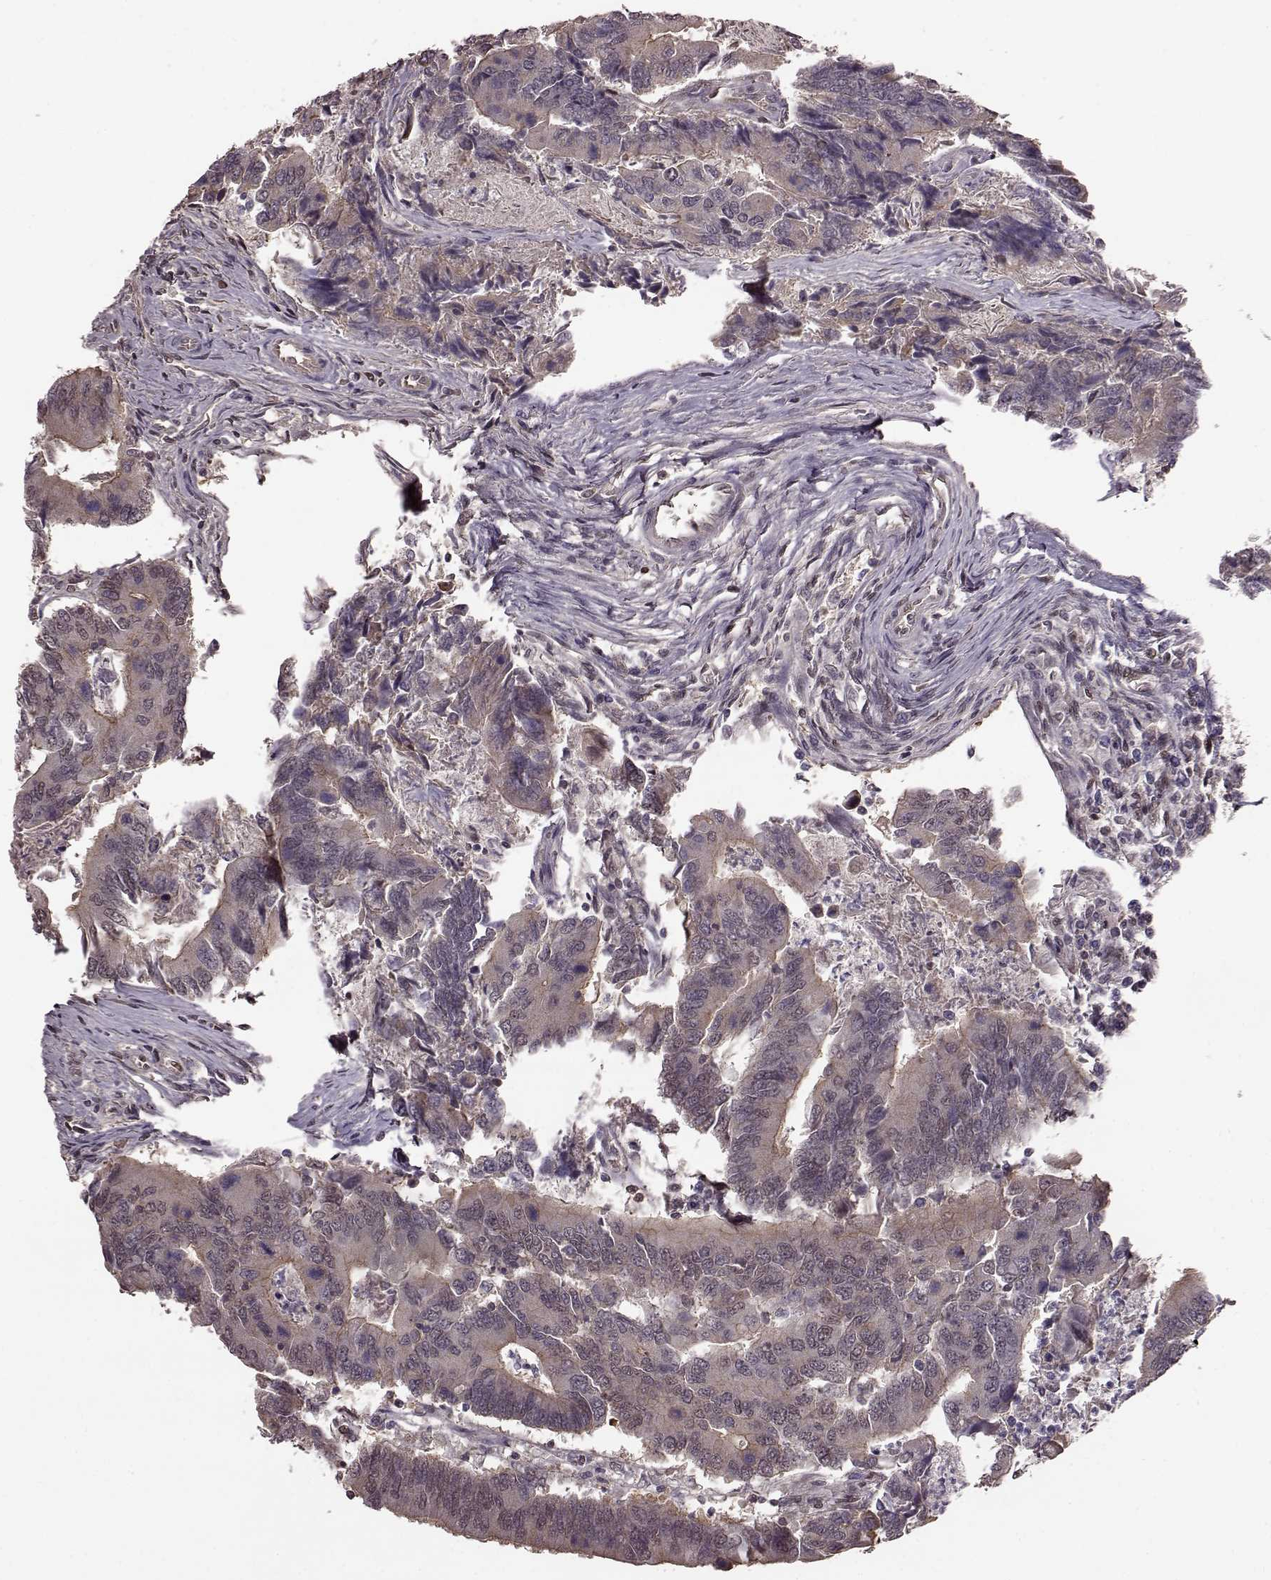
{"staining": {"intensity": "negative", "quantity": "none", "location": "none"}, "tissue": "colorectal cancer", "cell_type": "Tumor cells", "image_type": "cancer", "snomed": [{"axis": "morphology", "description": "Adenocarcinoma, NOS"}, {"axis": "topography", "description": "Colon"}], "caption": "DAB immunohistochemical staining of human colorectal adenocarcinoma exhibits no significant expression in tumor cells.", "gene": "FTO", "patient": {"sex": "female", "age": 67}}